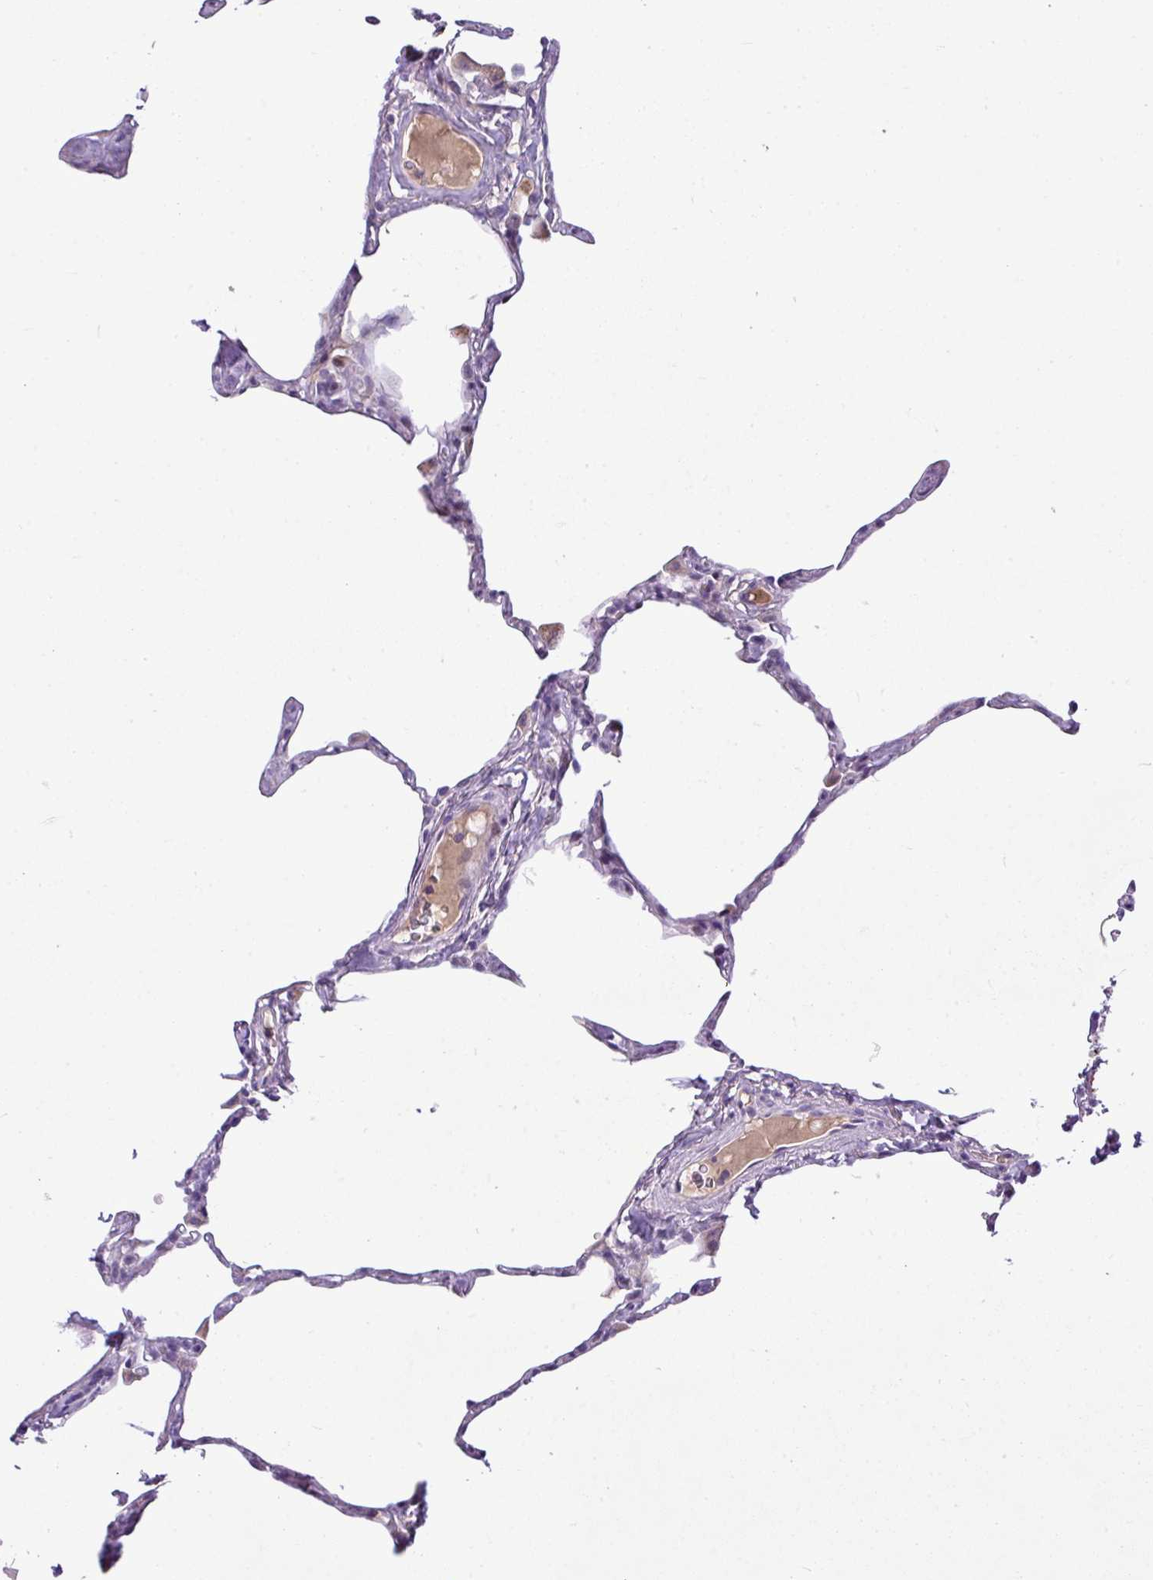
{"staining": {"intensity": "negative", "quantity": "none", "location": "none"}, "tissue": "lung", "cell_type": "Alveolar cells", "image_type": "normal", "snomed": [{"axis": "morphology", "description": "Normal tissue, NOS"}, {"axis": "topography", "description": "Lung"}], "caption": "DAB (3,3'-diaminobenzidine) immunohistochemical staining of benign human lung displays no significant staining in alveolar cells.", "gene": "IL17A", "patient": {"sex": "male", "age": 65}}